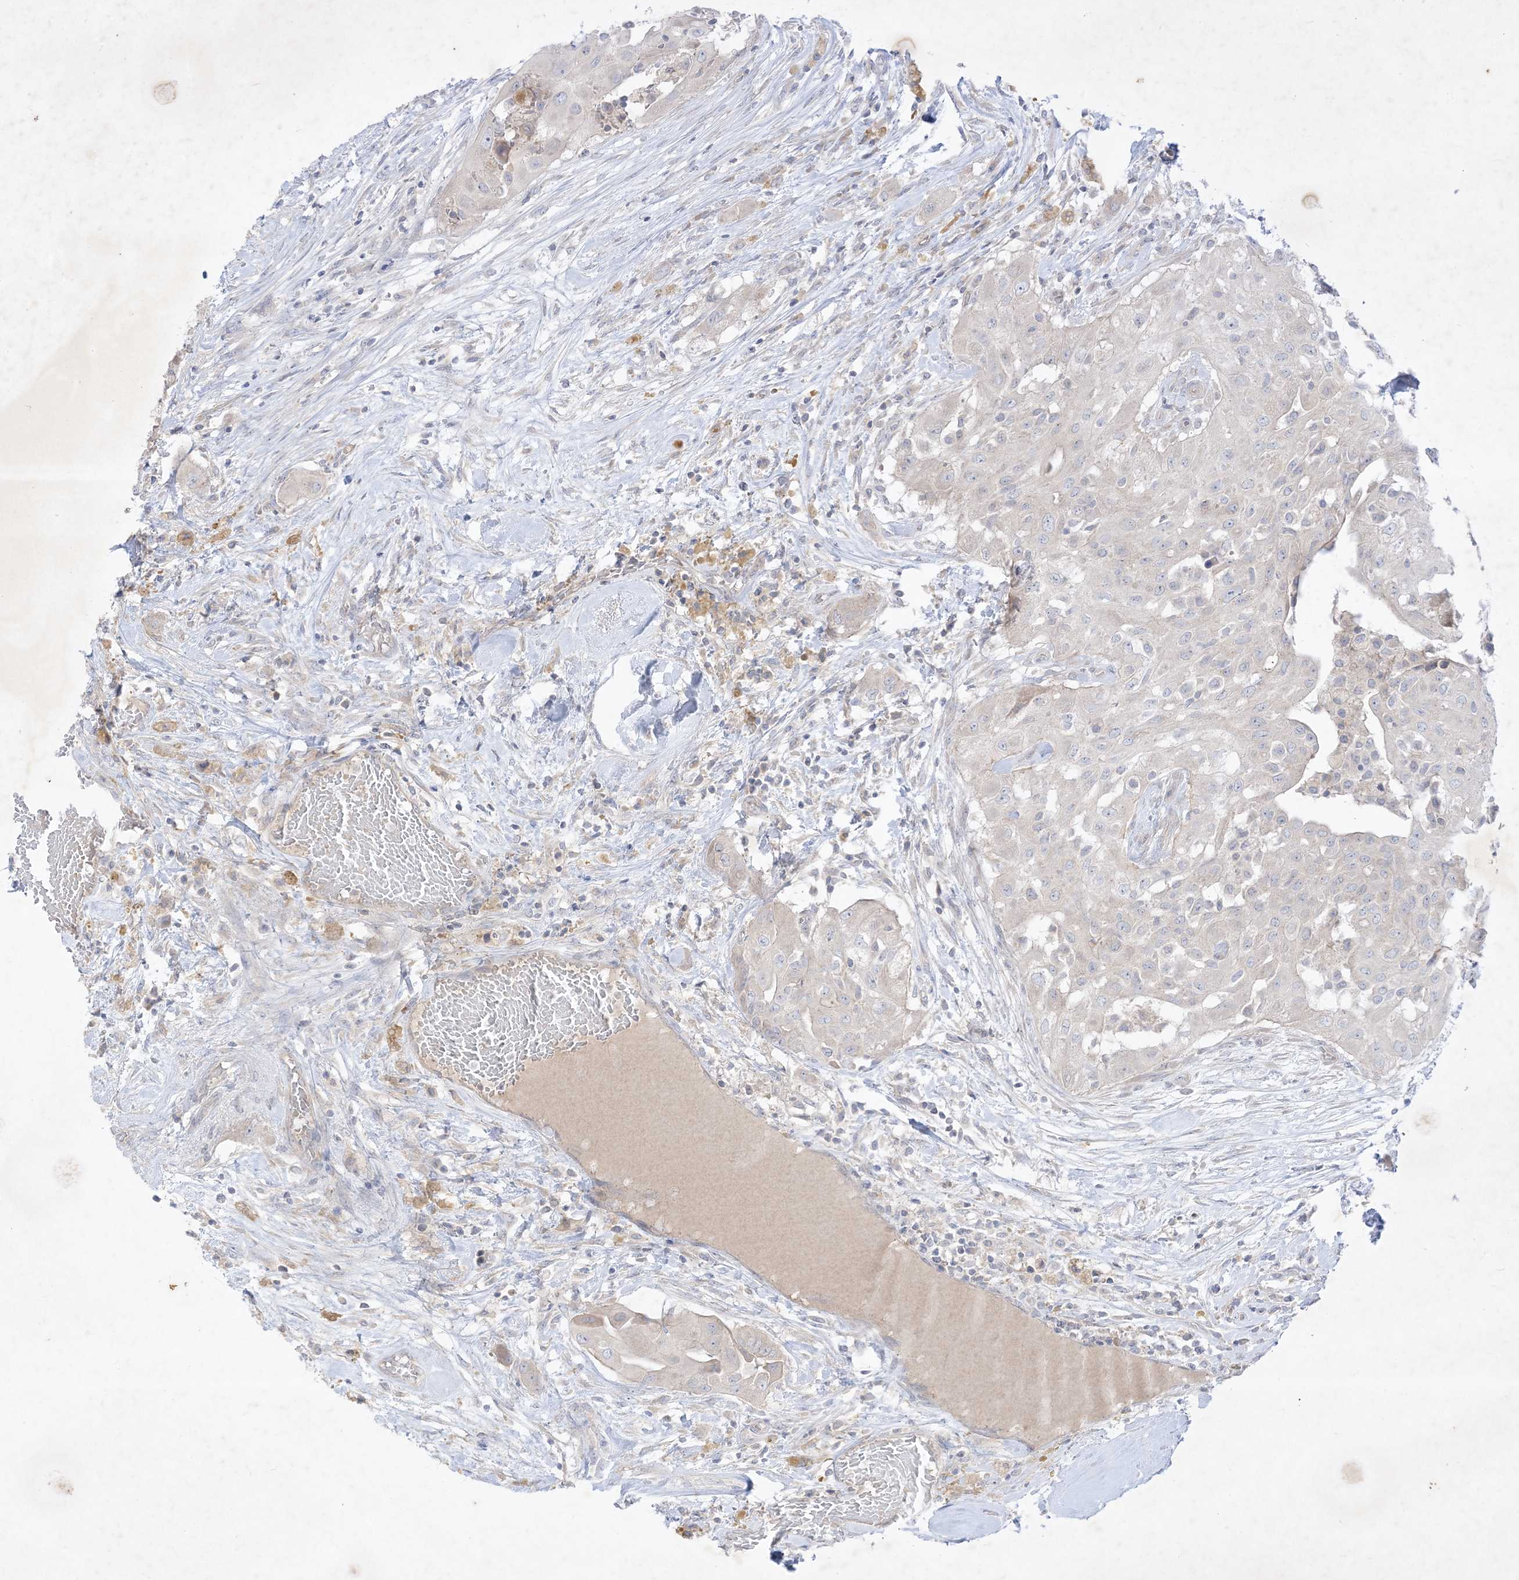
{"staining": {"intensity": "negative", "quantity": "none", "location": "none"}, "tissue": "thyroid cancer", "cell_type": "Tumor cells", "image_type": "cancer", "snomed": [{"axis": "morphology", "description": "Papillary adenocarcinoma, NOS"}, {"axis": "topography", "description": "Thyroid gland"}], "caption": "IHC of human papillary adenocarcinoma (thyroid) displays no staining in tumor cells. (Brightfield microscopy of DAB (3,3'-diaminobenzidine) immunohistochemistry (IHC) at high magnification).", "gene": "PLEKHA3", "patient": {"sex": "female", "age": 59}}